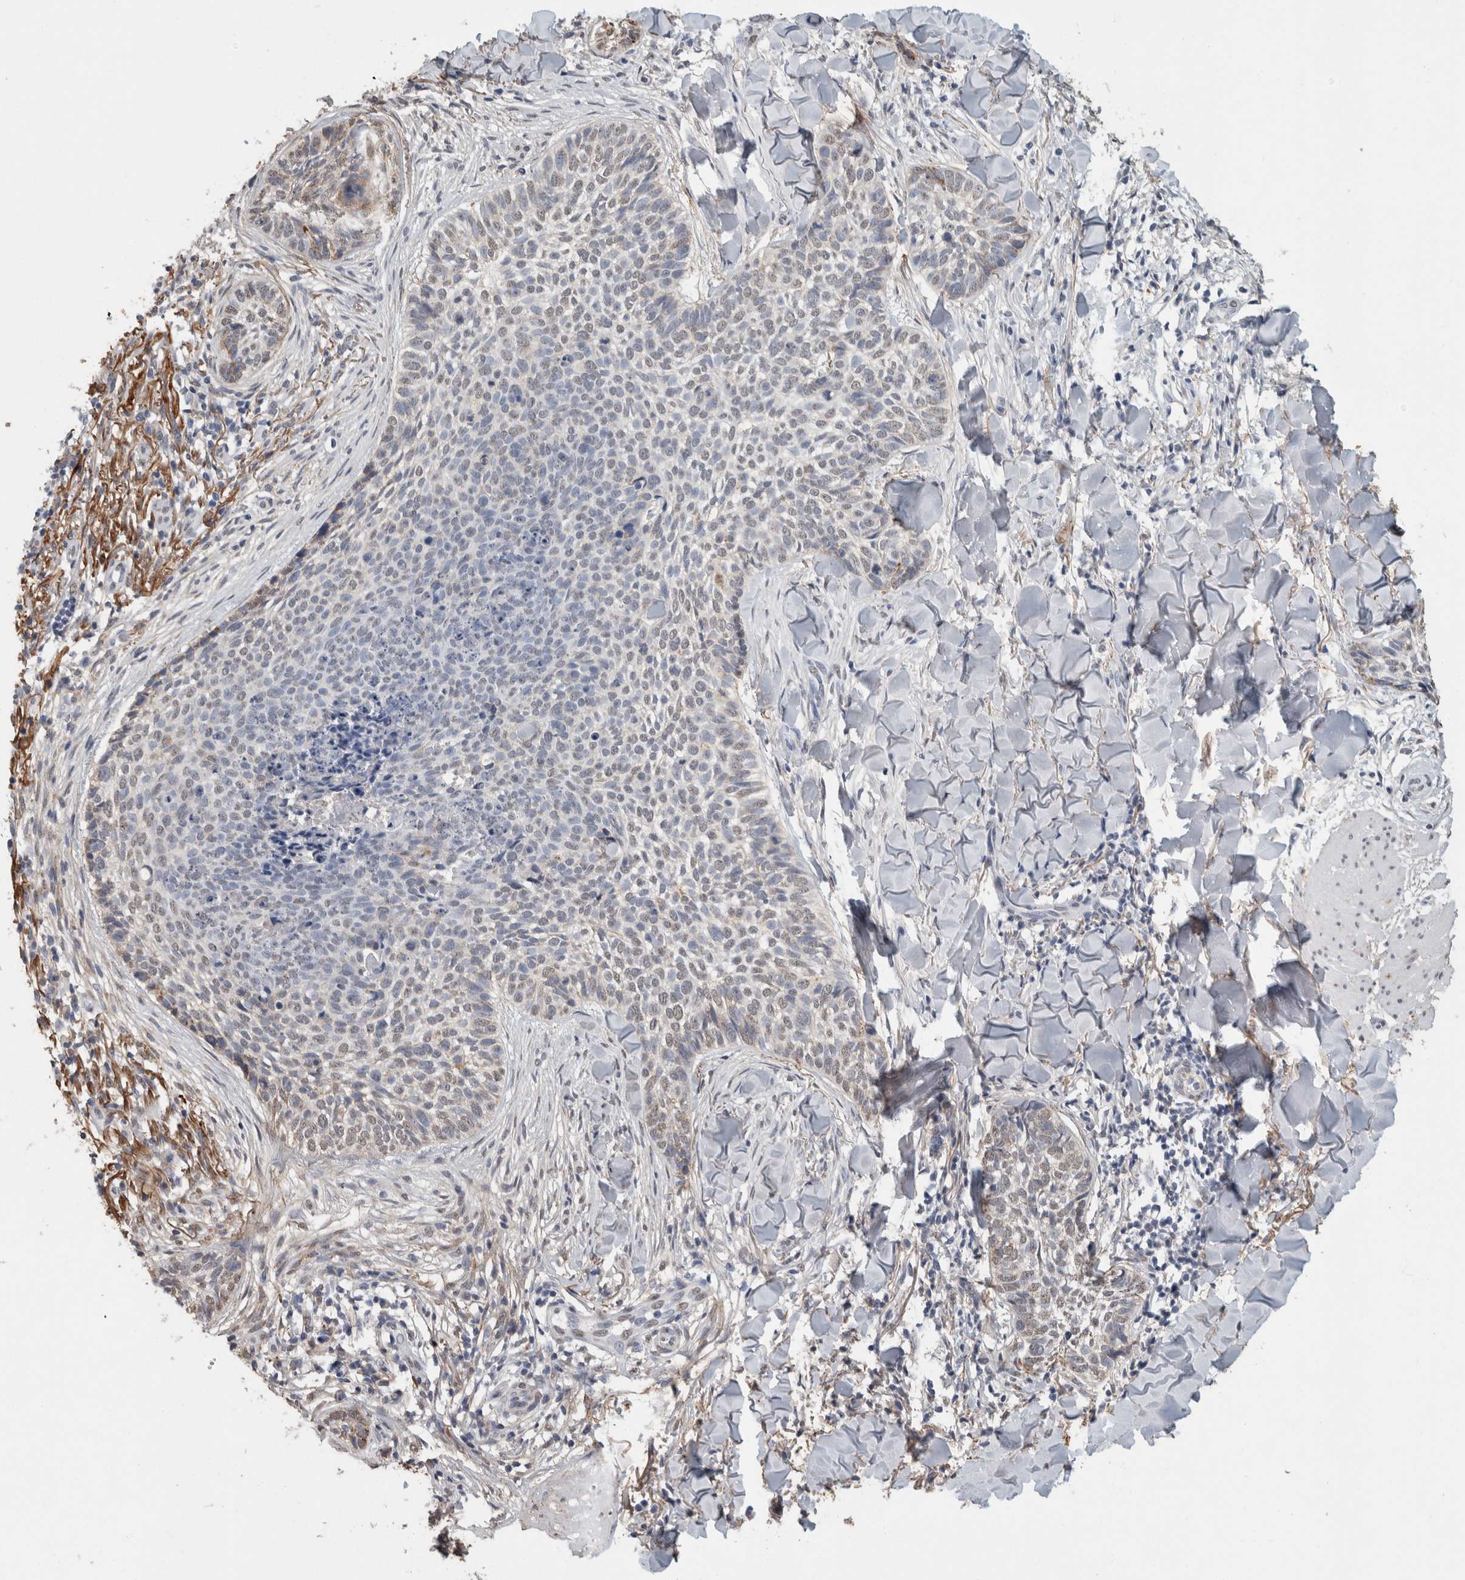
{"staining": {"intensity": "negative", "quantity": "none", "location": "none"}, "tissue": "skin cancer", "cell_type": "Tumor cells", "image_type": "cancer", "snomed": [{"axis": "morphology", "description": "Normal tissue, NOS"}, {"axis": "morphology", "description": "Basal cell carcinoma"}, {"axis": "topography", "description": "Skin"}], "caption": "Immunohistochemistry (IHC) image of neoplastic tissue: human basal cell carcinoma (skin) stained with DAB (3,3'-diaminobenzidine) displays no significant protein staining in tumor cells.", "gene": "LTBP1", "patient": {"sex": "male", "age": 67}}